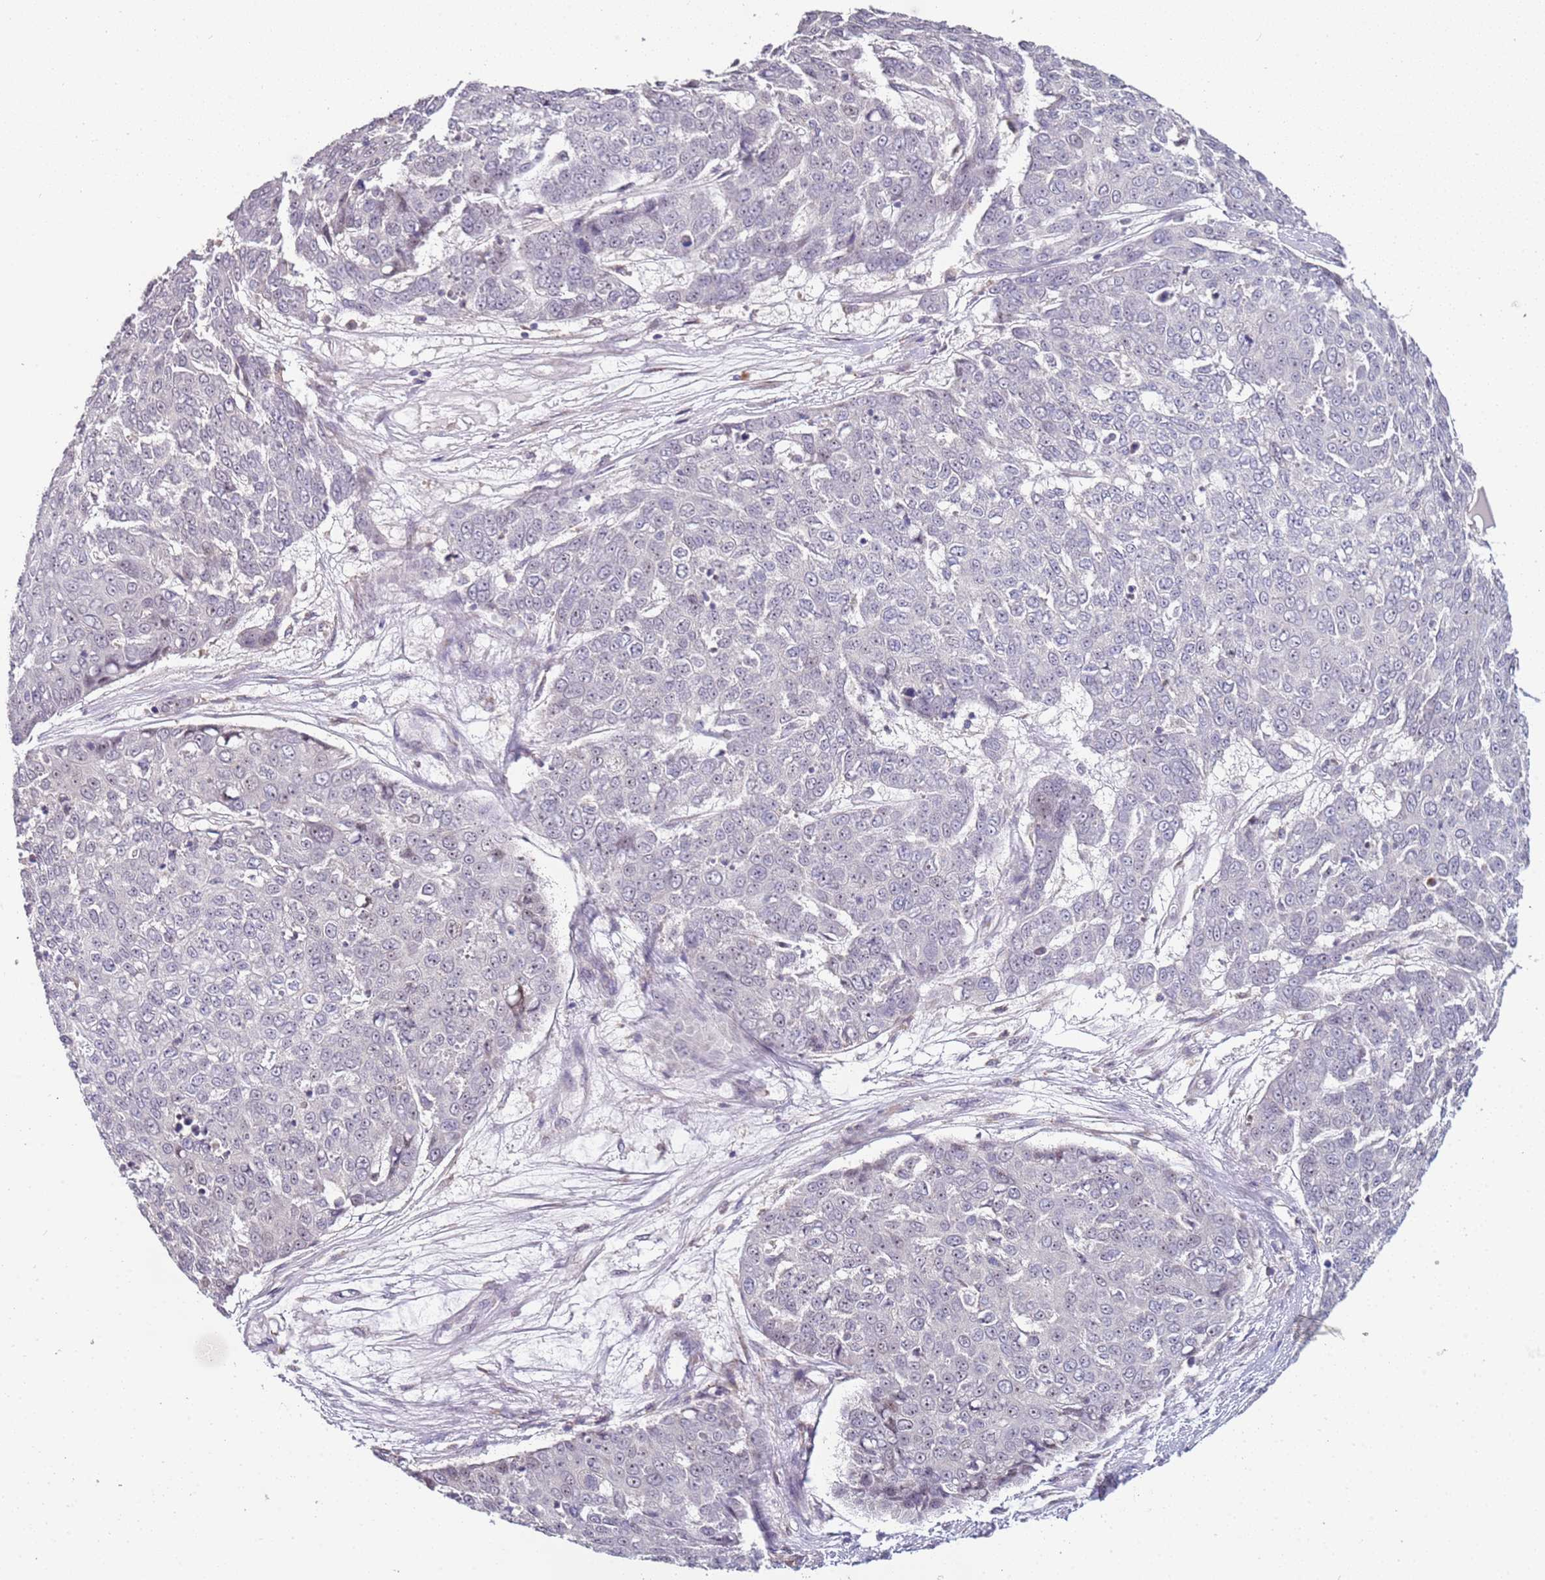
{"staining": {"intensity": "negative", "quantity": "none", "location": "none"}, "tissue": "skin cancer", "cell_type": "Tumor cells", "image_type": "cancer", "snomed": [{"axis": "morphology", "description": "Squamous cell carcinoma, NOS"}, {"axis": "topography", "description": "Skin"}], "caption": "Micrograph shows no significant protein expression in tumor cells of squamous cell carcinoma (skin). (IHC, brightfield microscopy, high magnification).", "gene": "UCMA", "patient": {"sex": "male", "age": 71}}